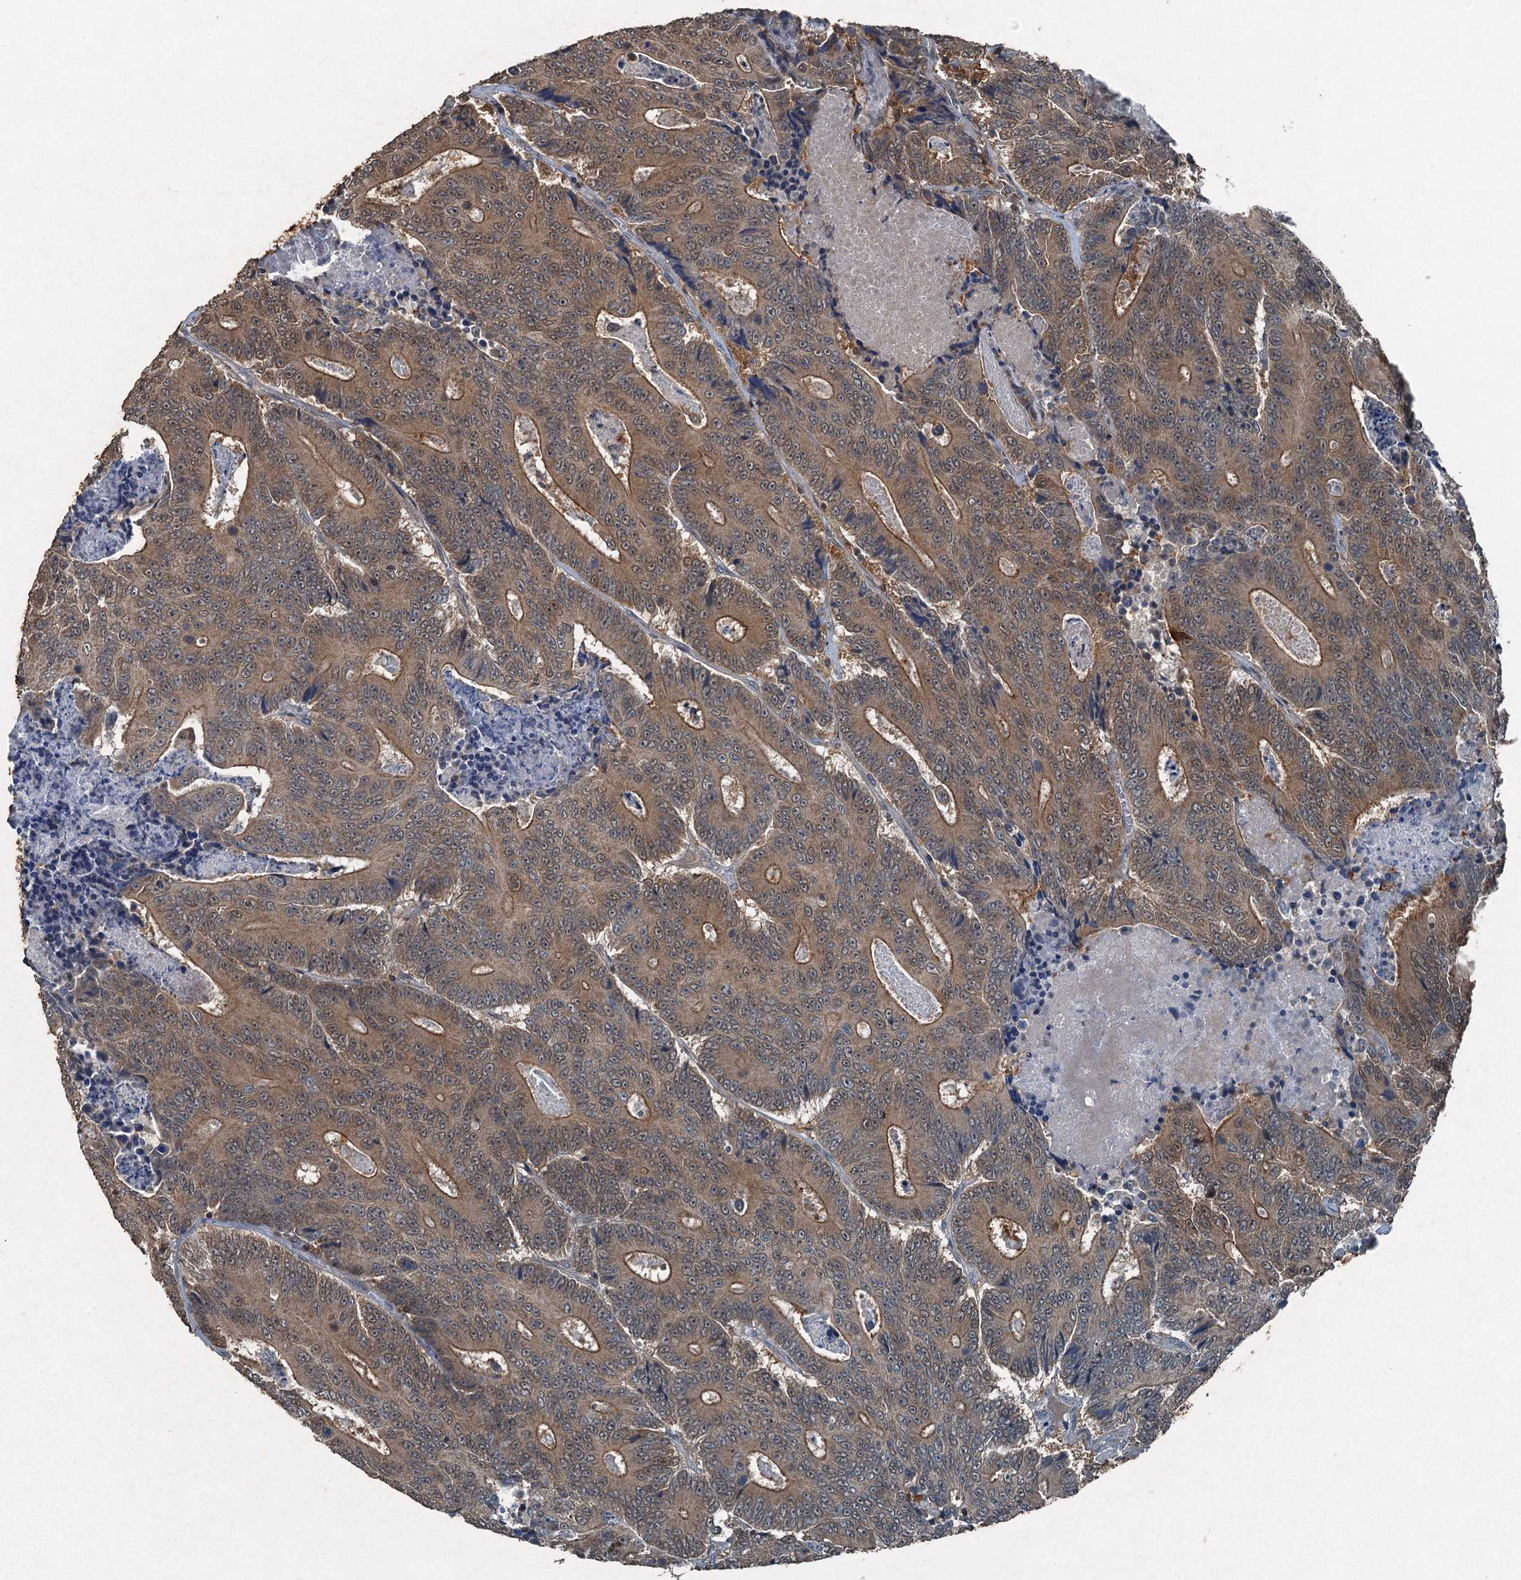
{"staining": {"intensity": "weak", "quantity": ">75%", "location": "cytoplasmic/membranous"}, "tissue": "colorectal cancer", "cell_type": "Tumor cells", "image_type": "cancer", "snomed": [{"axis": "morphology", "description": "Adenocarcinoma, NOS"}, {"axis": "topography", "description": "Colon"}], "caption": "A brown stain shows weak cytoplasmic/membranous expression of a protein in colorectal adenocarcinoma tumor cells.", "gene": "TCTN1", "patient": {"sex": "male", "age": 83}}